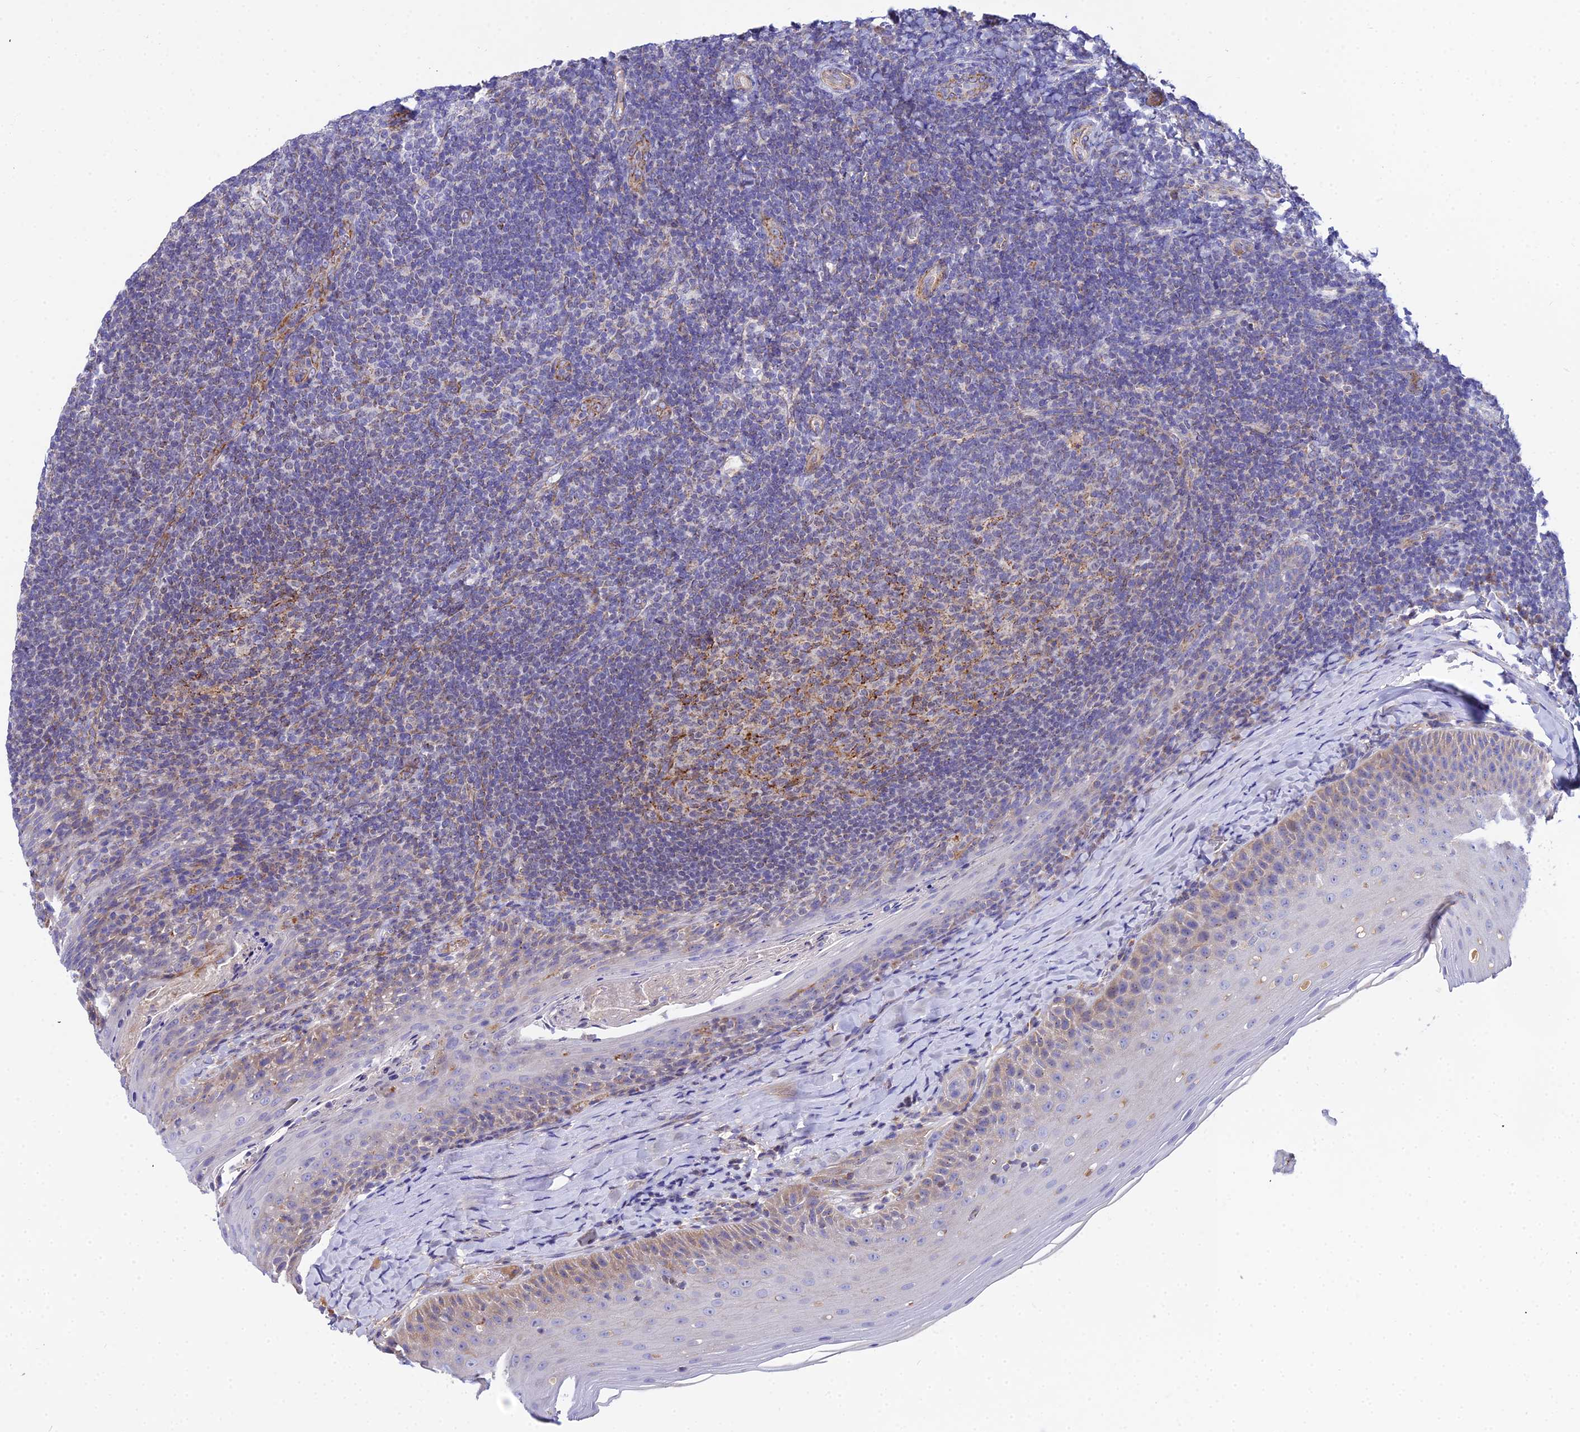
{"staining": {"intensity": "weak", "quantity": "25%-75%", "location": "cytoplasmic/membranous"}, "tissue": "tonsil", "cell_type": "Germinal center cells", "image_type": "normal", "snomed": [{"axis": "morphology", "description": "Normal tissue, NOS"}, {"axis": "topography", "description": "Tonsil"}], "caption": "A brown stain shows weak cytoplasmic/membranous staining of a protein in germinal center cells of unremarkable tonsil.", "gene": "ACOT1", "patient": {"sex": "female", "age": 10}}